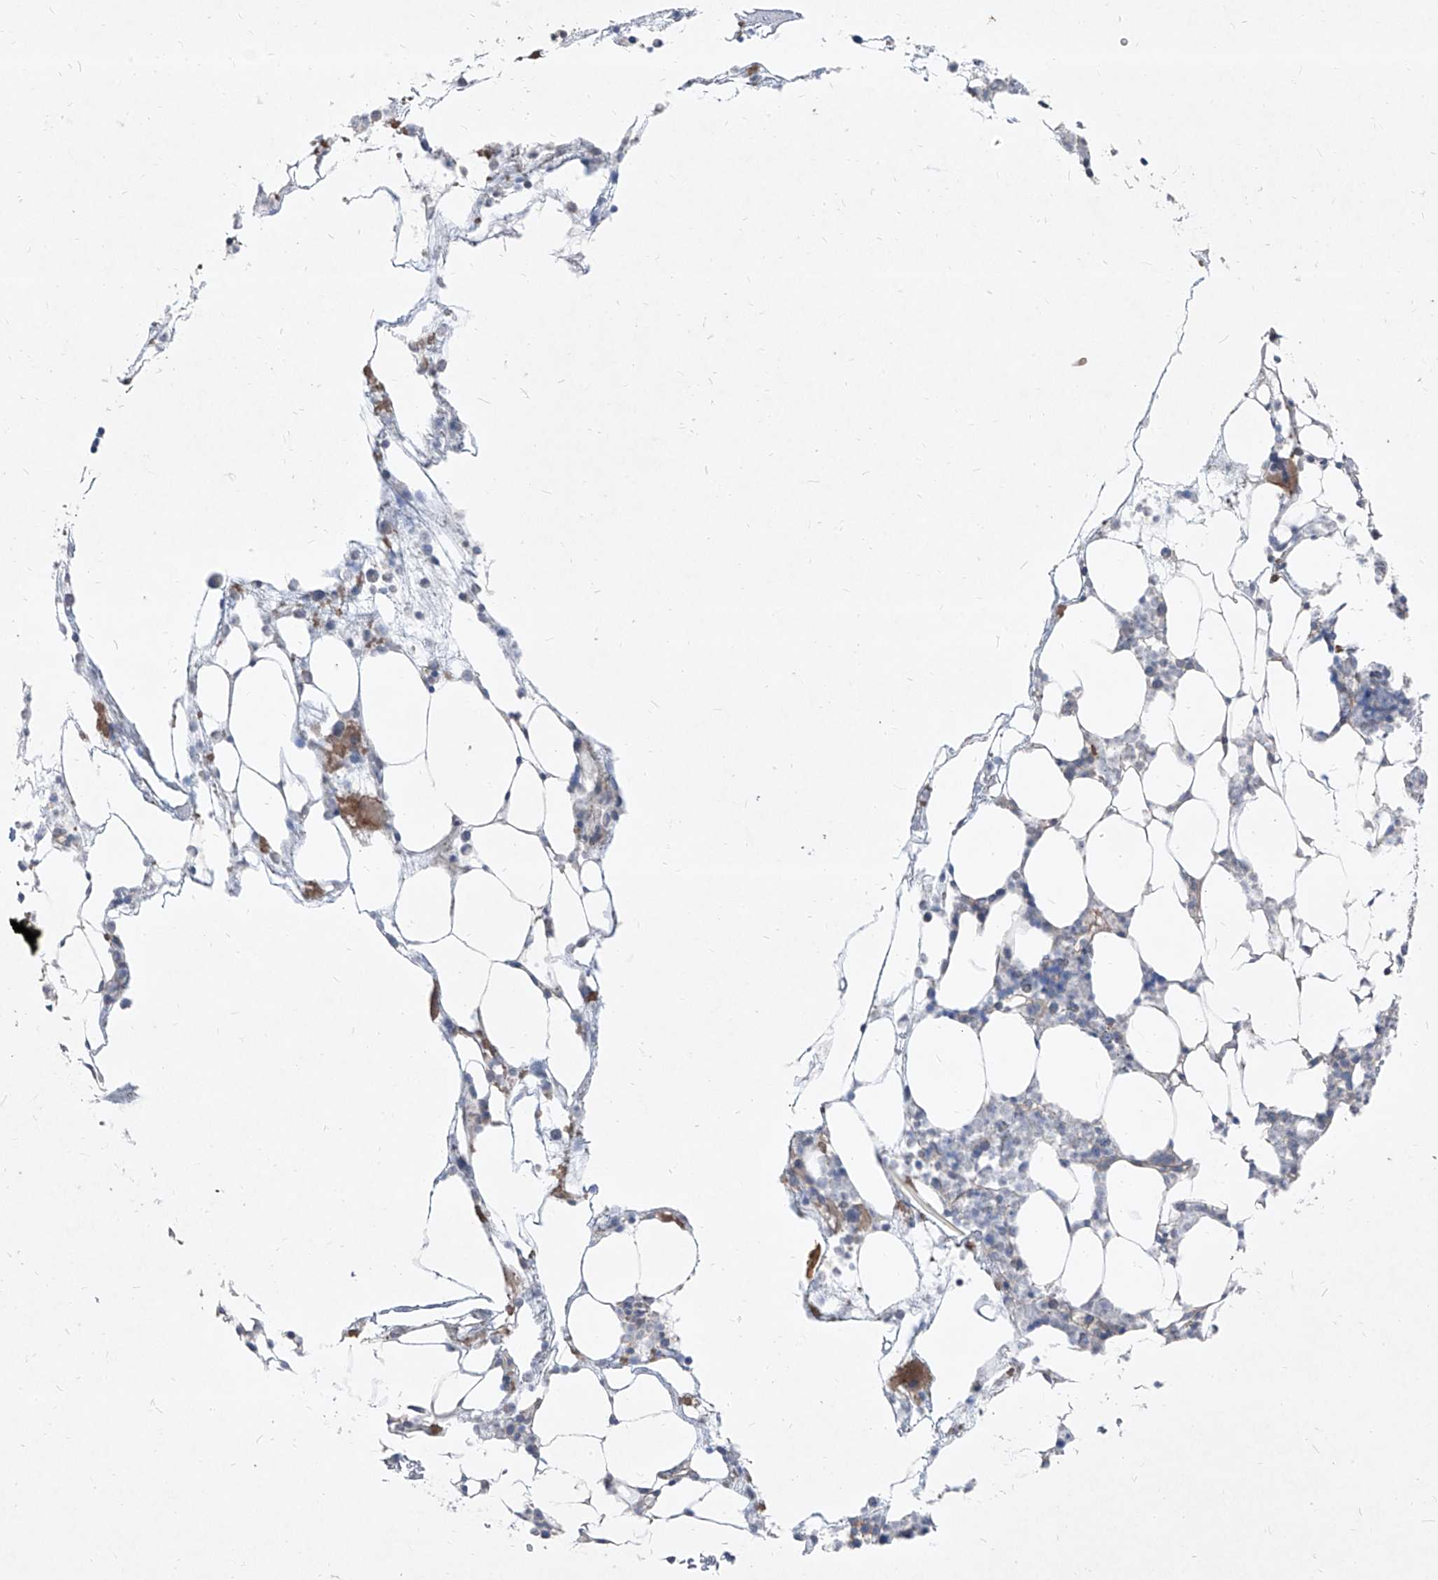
{"staining": {"intensity": "negative", "quantity": "none", "location": "none"}, "tissue": "bone marrow", "cell_type": "Hematopoietic cells", "image_type": "normal", "snomed": [{"axis": "morphology", "description": "Normal tissue, NOS"}, {"axis": "morphology", "description": "Inflammation, NOS"}, {"axis": "topography", "description": "Bone marrow"}], "caption": "High magnification brightfield microscopy of unremarkable bone marrow stained with DAB (brown) and counterstained with hematoxylin (blue): hematopoietic cells show no significant expression.", "gene": "UFD1", "patient": {"sex": "female", "age": 78}}